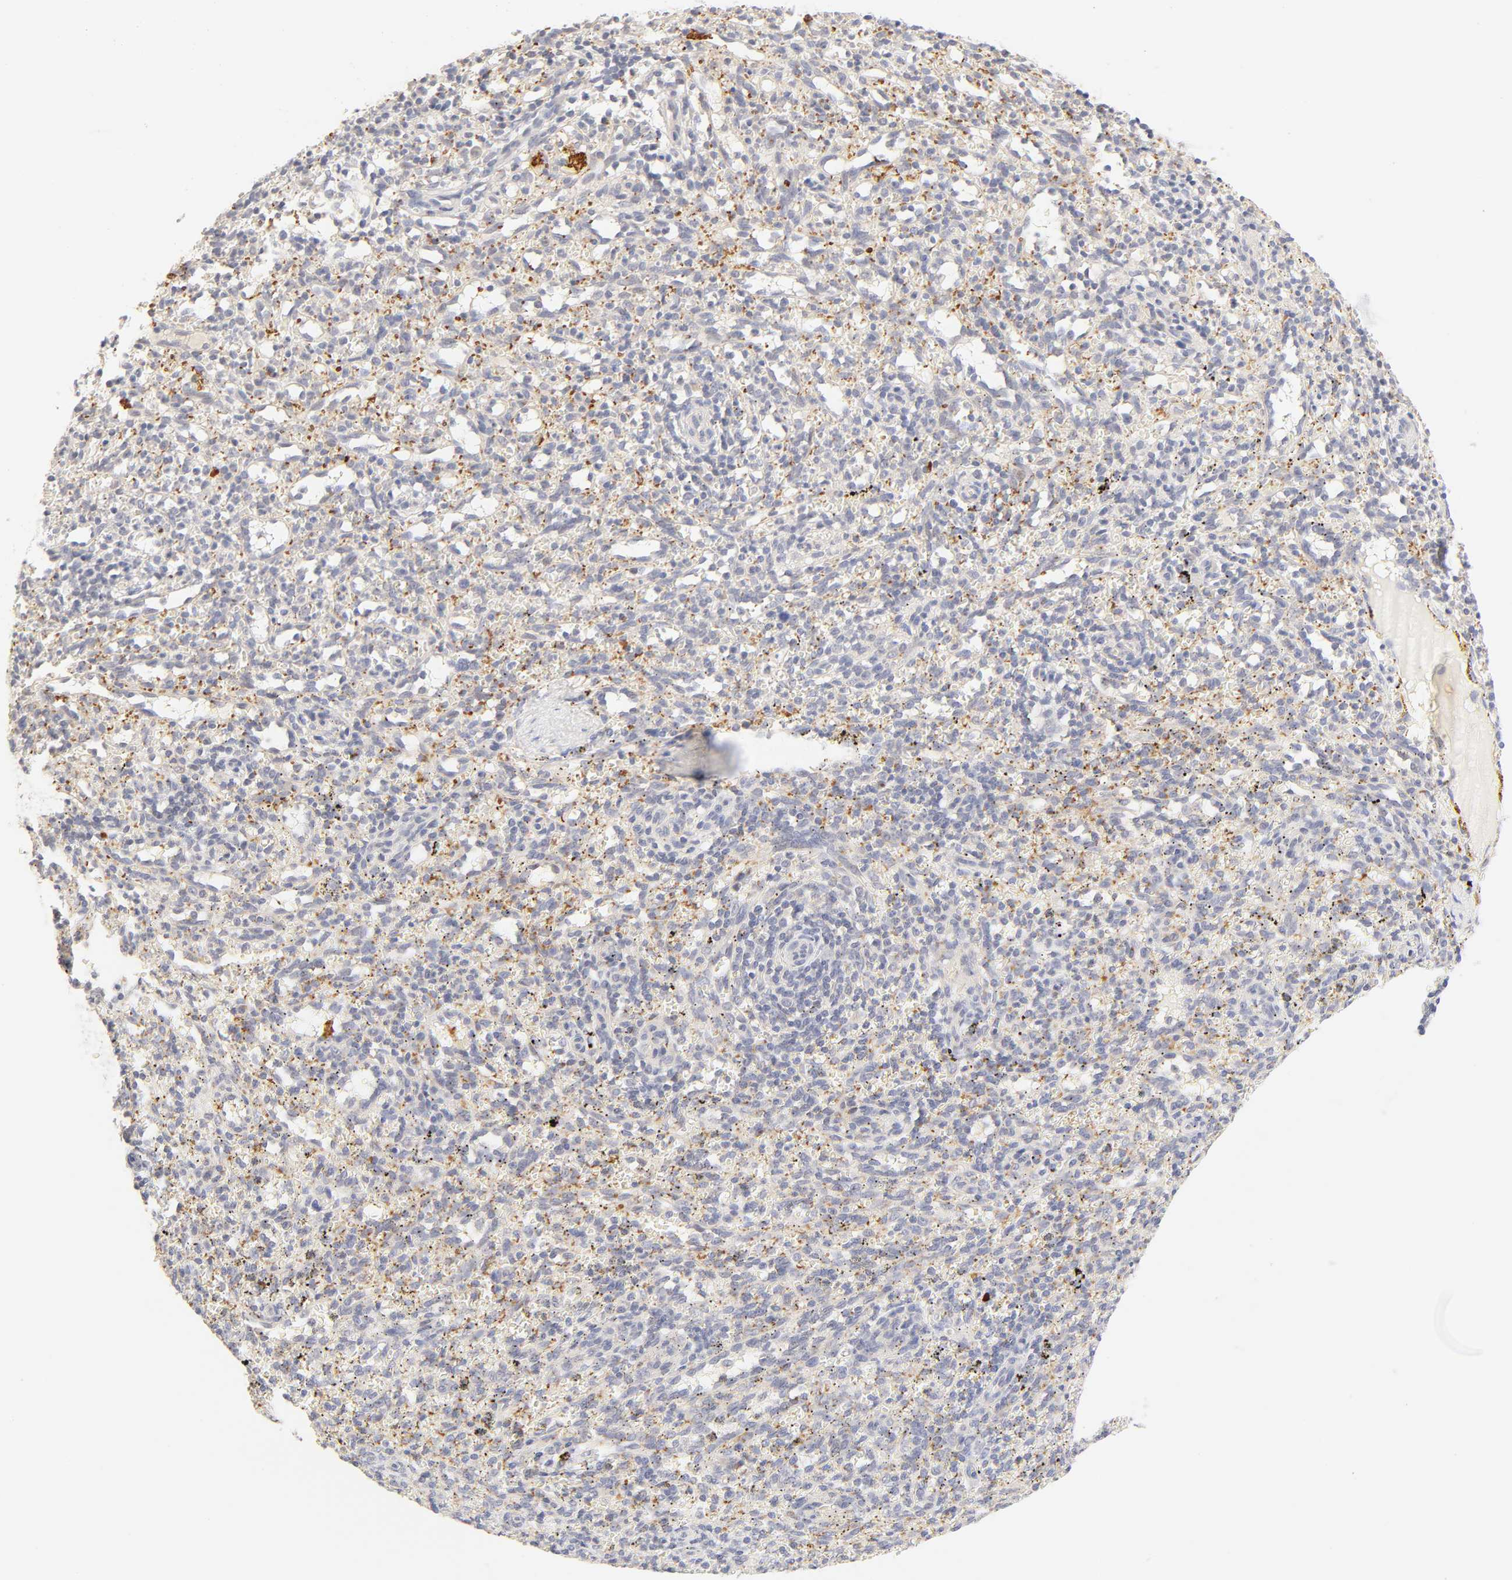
{"staining": {"intensity": "negative", "quantity": "none", "location": "none"}, "tissue": "spleen", "cell_type": "Cells in red pulp", "image_type": "normal", "snomed": [{"axis": "morphology", "description": "Normal tissue, NOS"}, {"axis": "topography", "description": "Spleen"}], "caption": "An immunohistochemistry (IHC) histopathology image of normal spleen is shown. There is no staining in cells in red pulp of spleen.", "gene": "CYP4B1", "patient": {"sex": "female", "age": 10}}